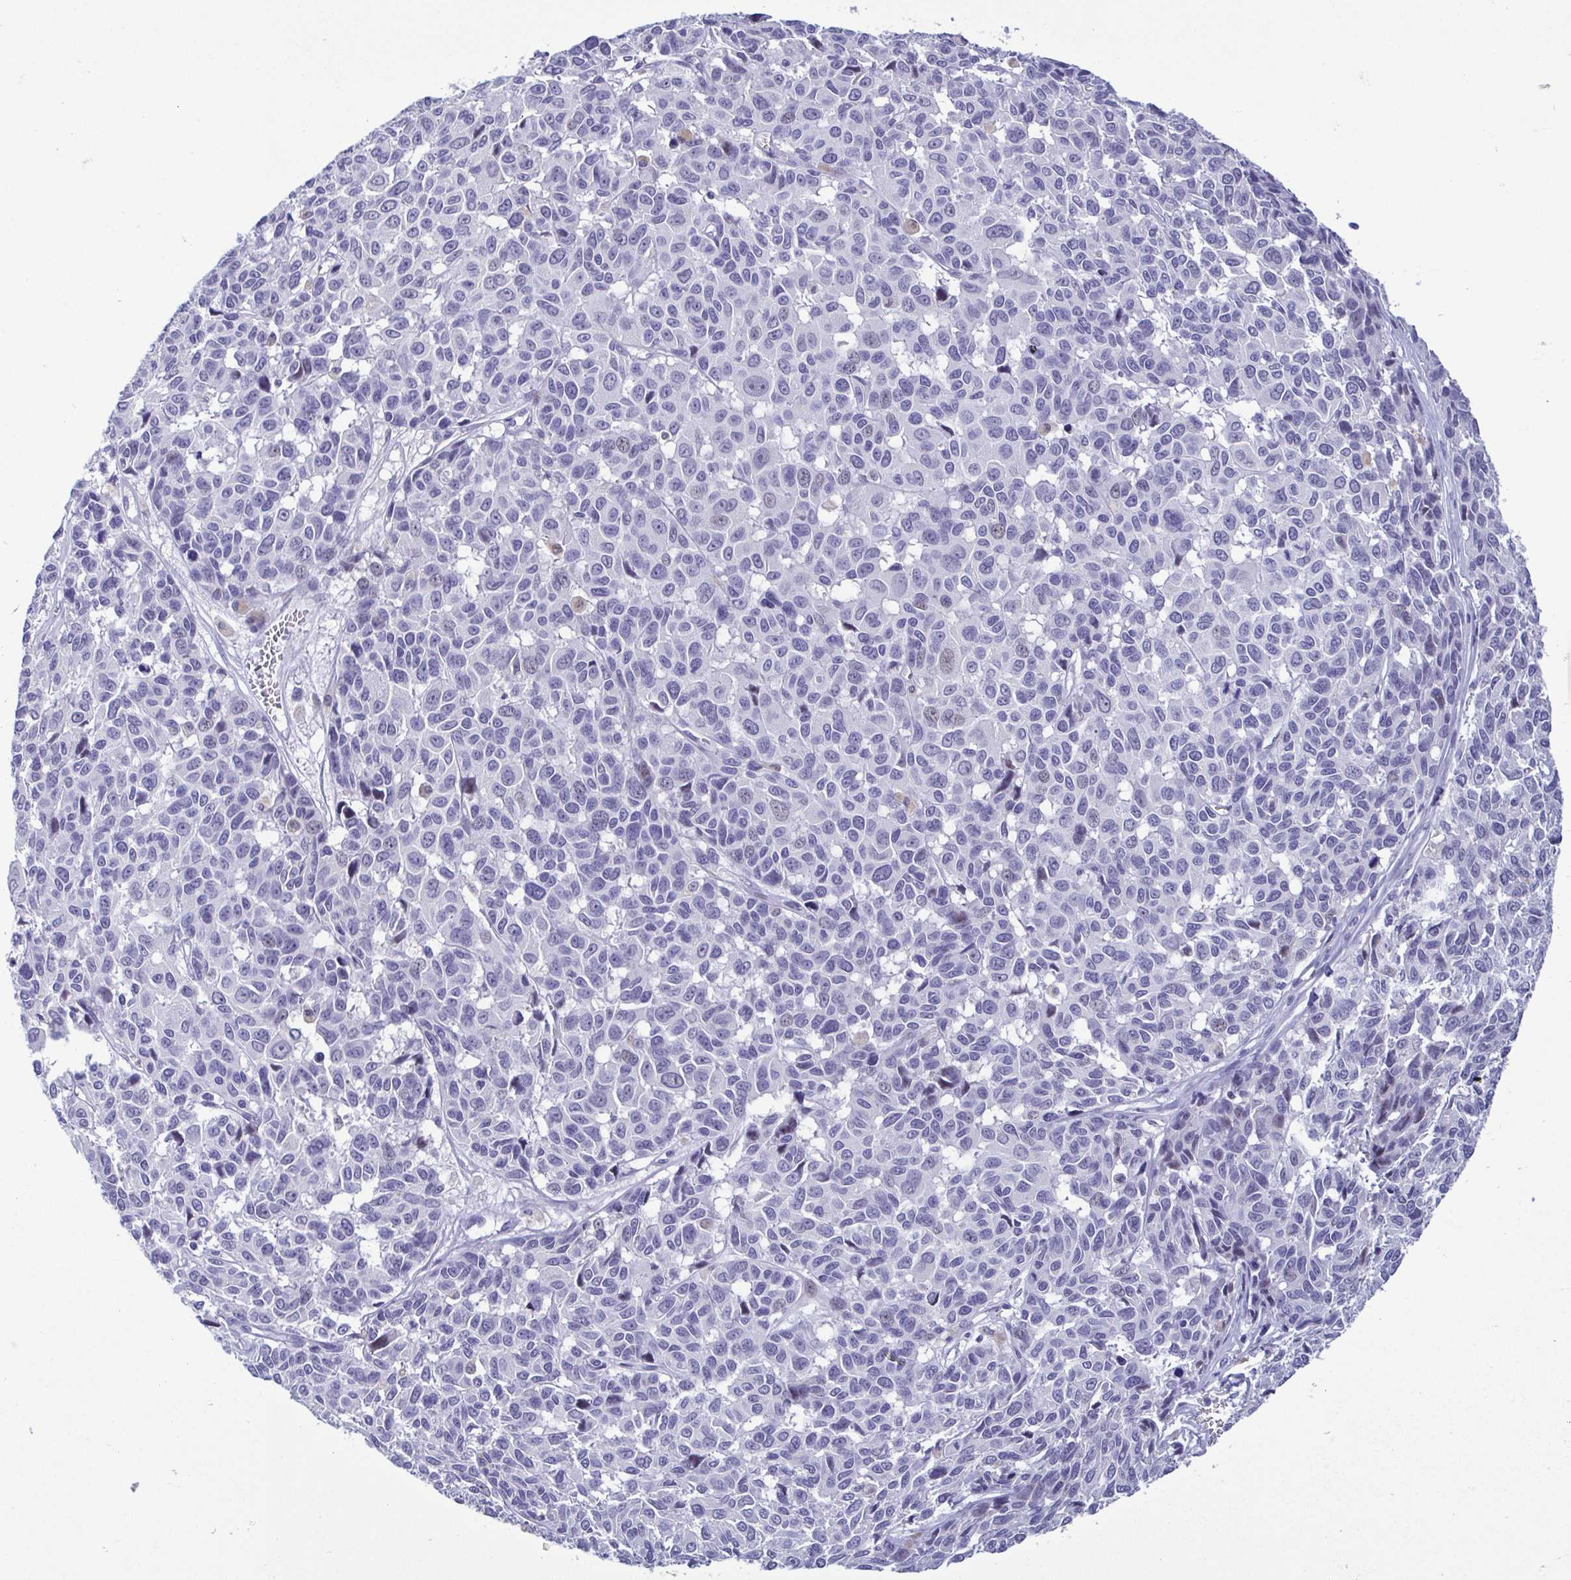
{"staining": {"intensity": "negative", "quantity": "none", "location": "none"}, "tissue": "melanoma", "cell_type": "Tumor cells", "image_type": "cancer", "snomed": [{"axis": "morphology", "description": "Malignant melanoma, NOS"}, {"axis": "topography", "description": "Skin"}], "caption": "This is an immunohistochemistry histopathology image of human melanoma. There is no positivity in tumor cells.", "gene": "PERM1", "patient": {"sex": "female", "age": 66}}